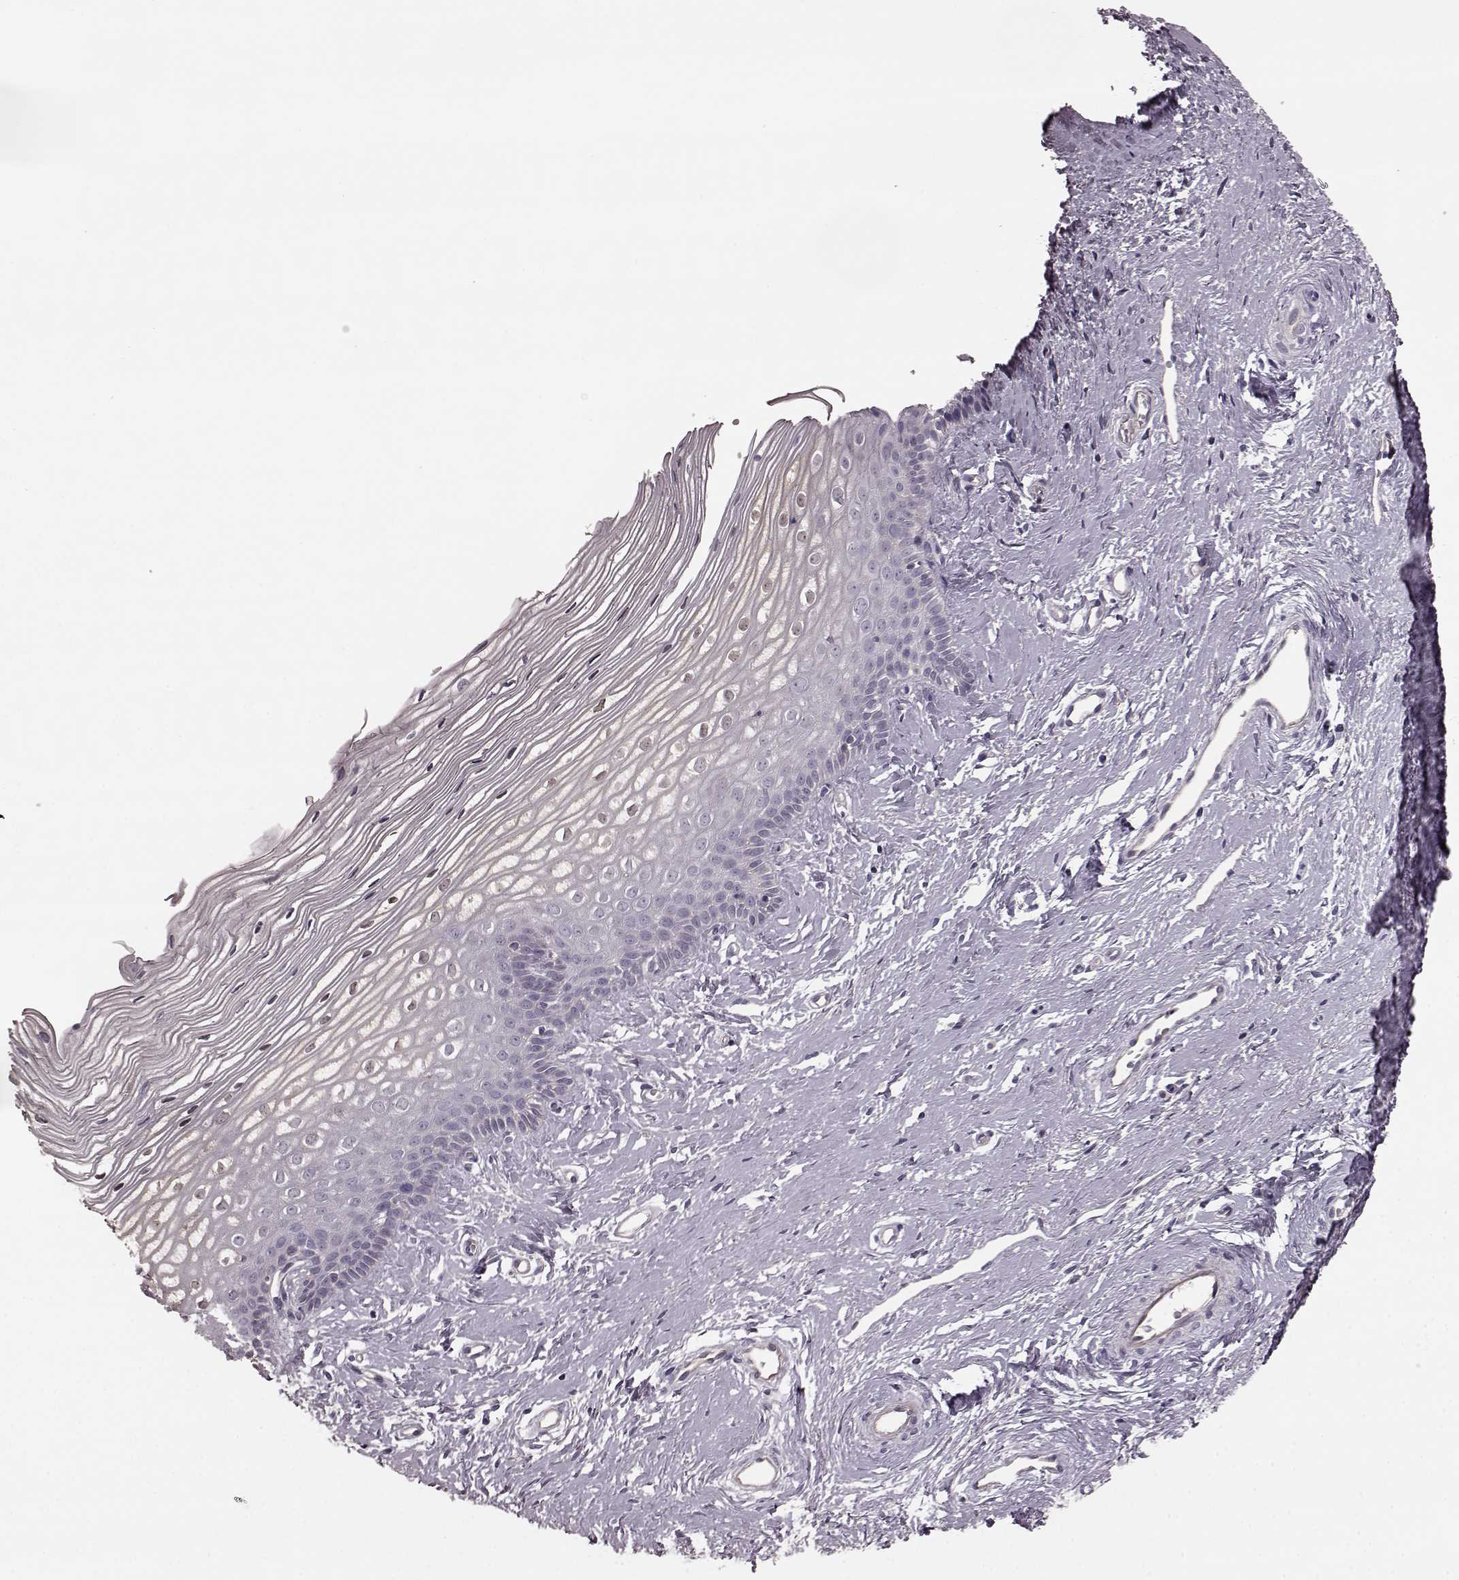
{"staining": {"intensity": "negative", "quantity": "none", "location": "none"}, "tissue": "cervix", "cell_type": "Glandular cells", "image_type": "normal", "snomed": [{"axis": "morphology", "description": "Normal tissue, NOS"}, {"axis": "topography", "description": "Cervix"}], "caption": "This image is of benign cervix stained with immunohistochemistry (IHC) to label a protein in brown with the nuclei are counter-stained blue. There is no positivity in glandular cells.", "gene": "PDCD1", "patient": {"sex": "female", "age": 40}}